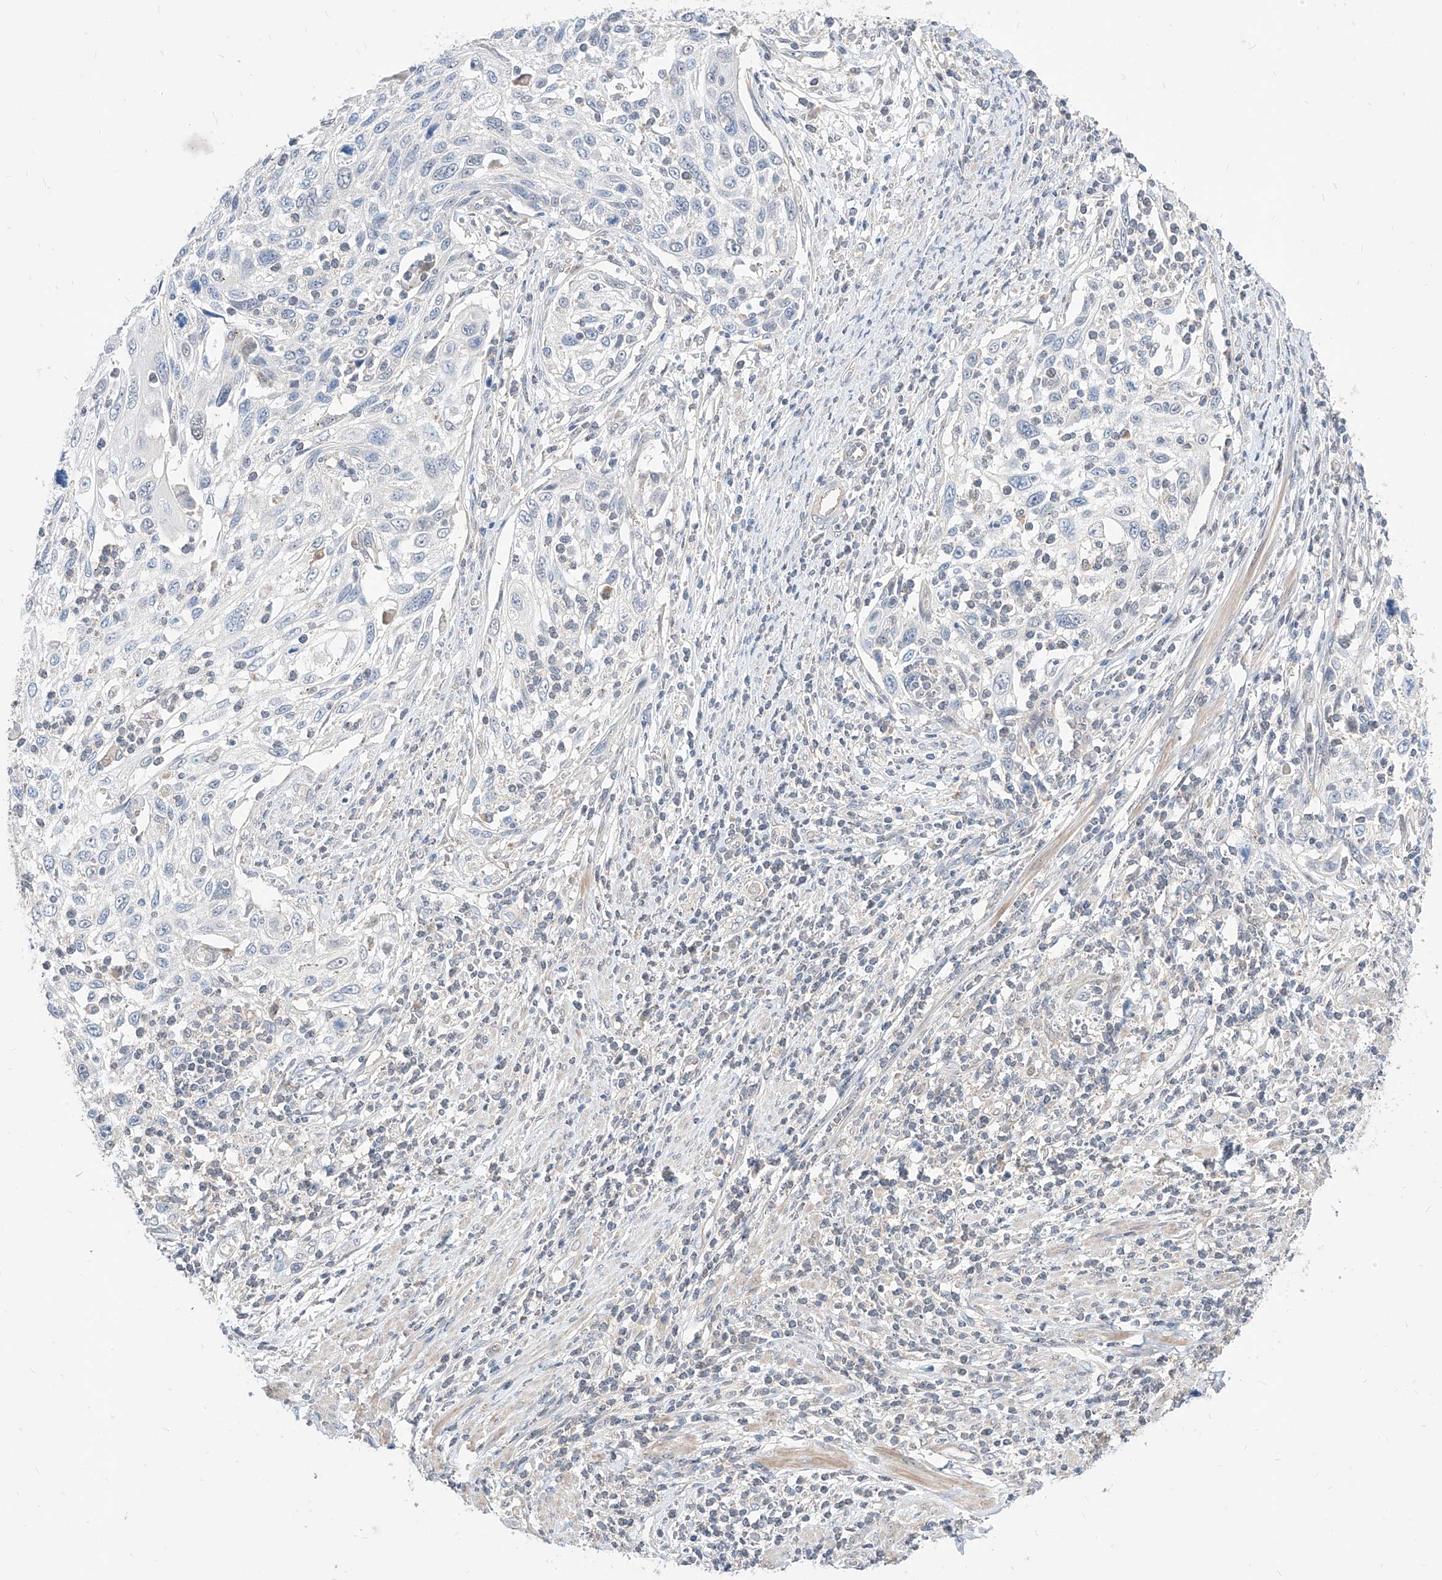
{"staining": {"intensity": "negative", "quantity": "none", "location": "none"}, "tissue": "cervical cancer", "cell_type": "Tumor cells", "image_type": "cancer", "snomed": [{"axis": "morphology", "description": "Squamous cell carcinoma, NOS"}, {"axis": "topography", "description": "Cervix"}], "caption": "Squamous cell carcinoma (cervical) was stained to show a protein in brown. There is no significant staining in tumor cells.", "gene": "TSNAX", "patient": {"sex": "female", "age": 70}}